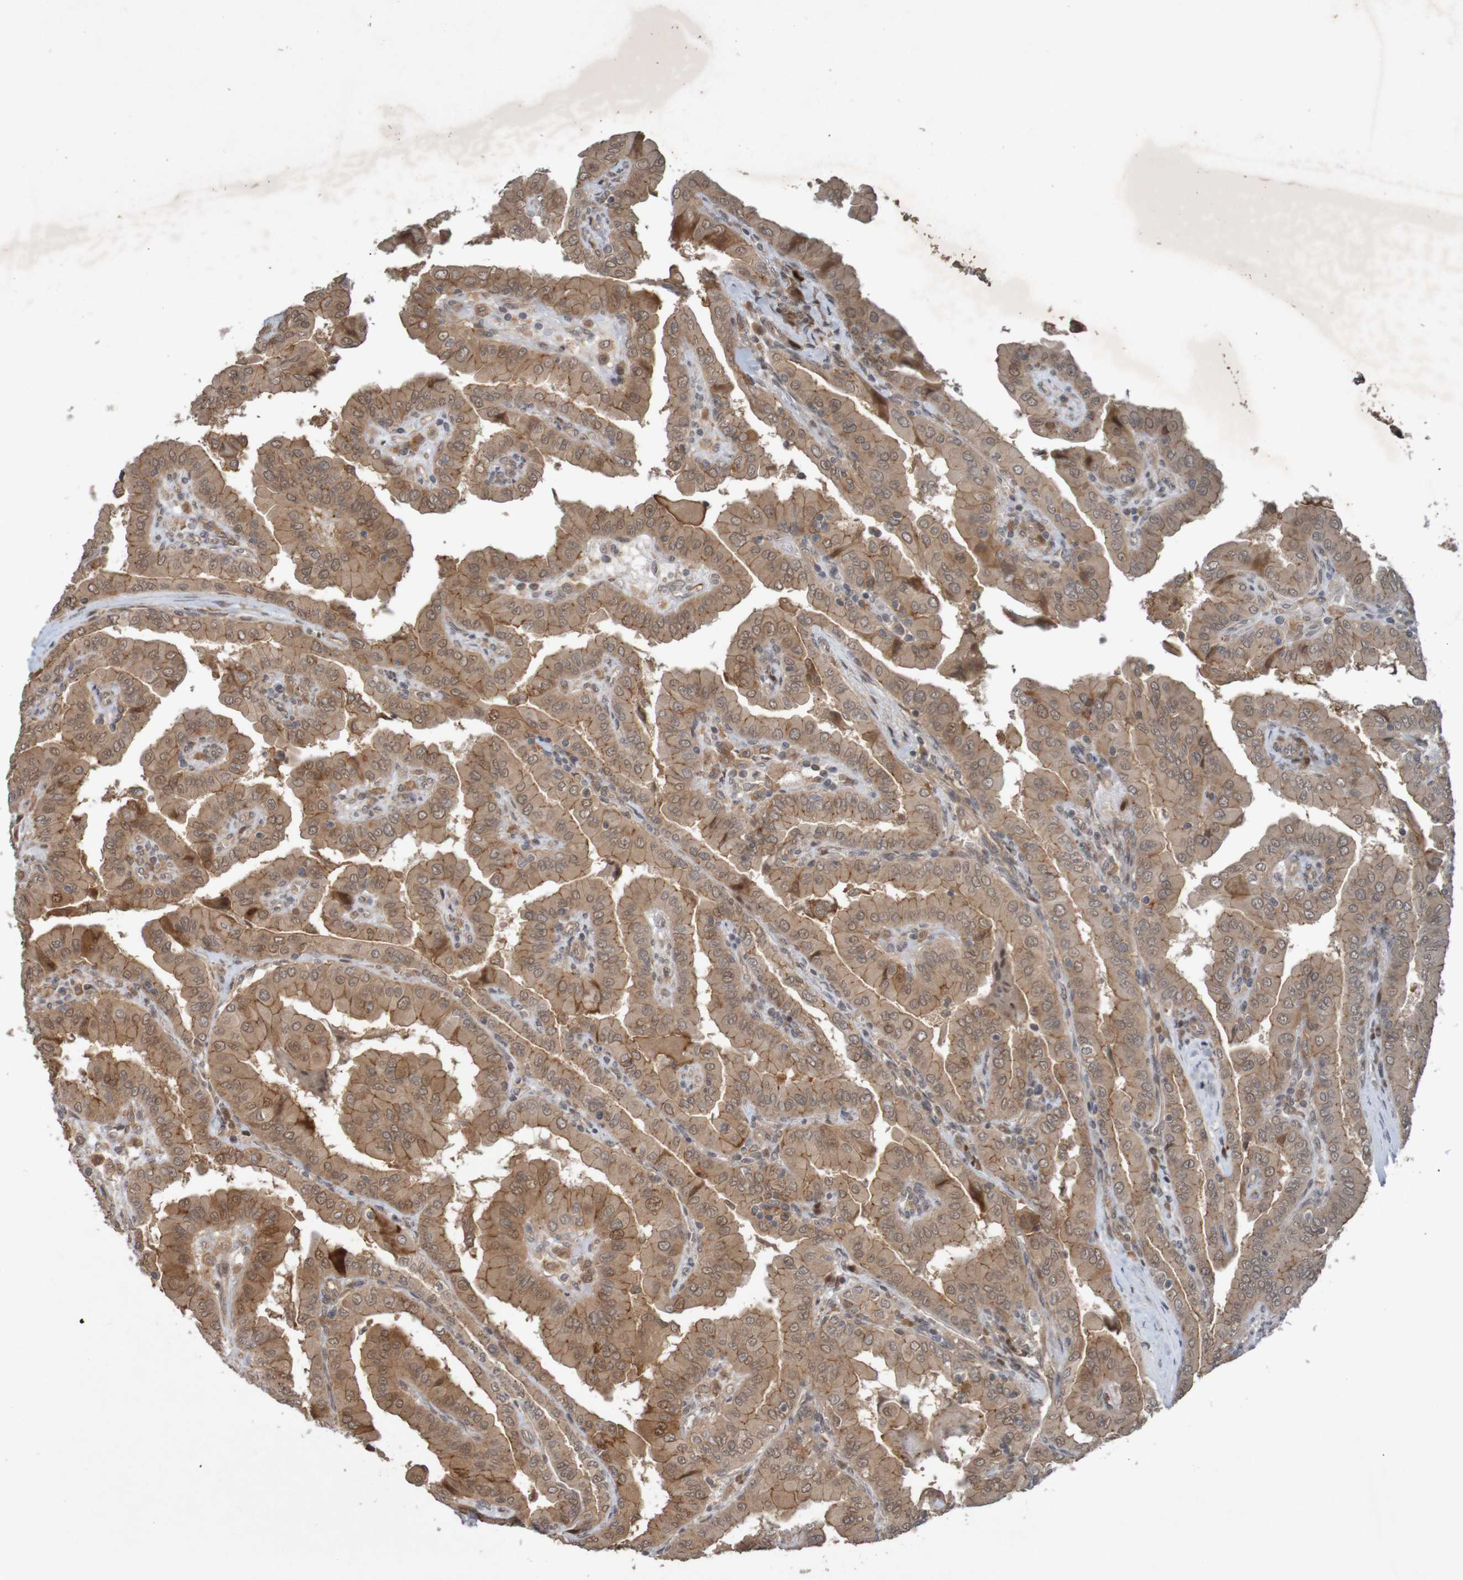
{"staining": {"intensity": "moderate", "quantity": ">75%", "location": "cytoplasmic/membranous"}, "tissue": "thyroid cancer", "cell_type": "Tumor cells", "image_type": "cancer", "snomed": [{"axis": "morphology", "description": "Papillary adenocarcinoma, NOS"}, {"axis": "topography", "description": "Thyroid gland"}], "caption": "Papillary adenocarcinoma (thyroid) stained with a brown dye exhibits moderate cytoplasmic/membranous positive expression in approximately >75% of tumor cells.", "gene": "ARHGEF11", "patient": {"sex": "male", "age": 33}}